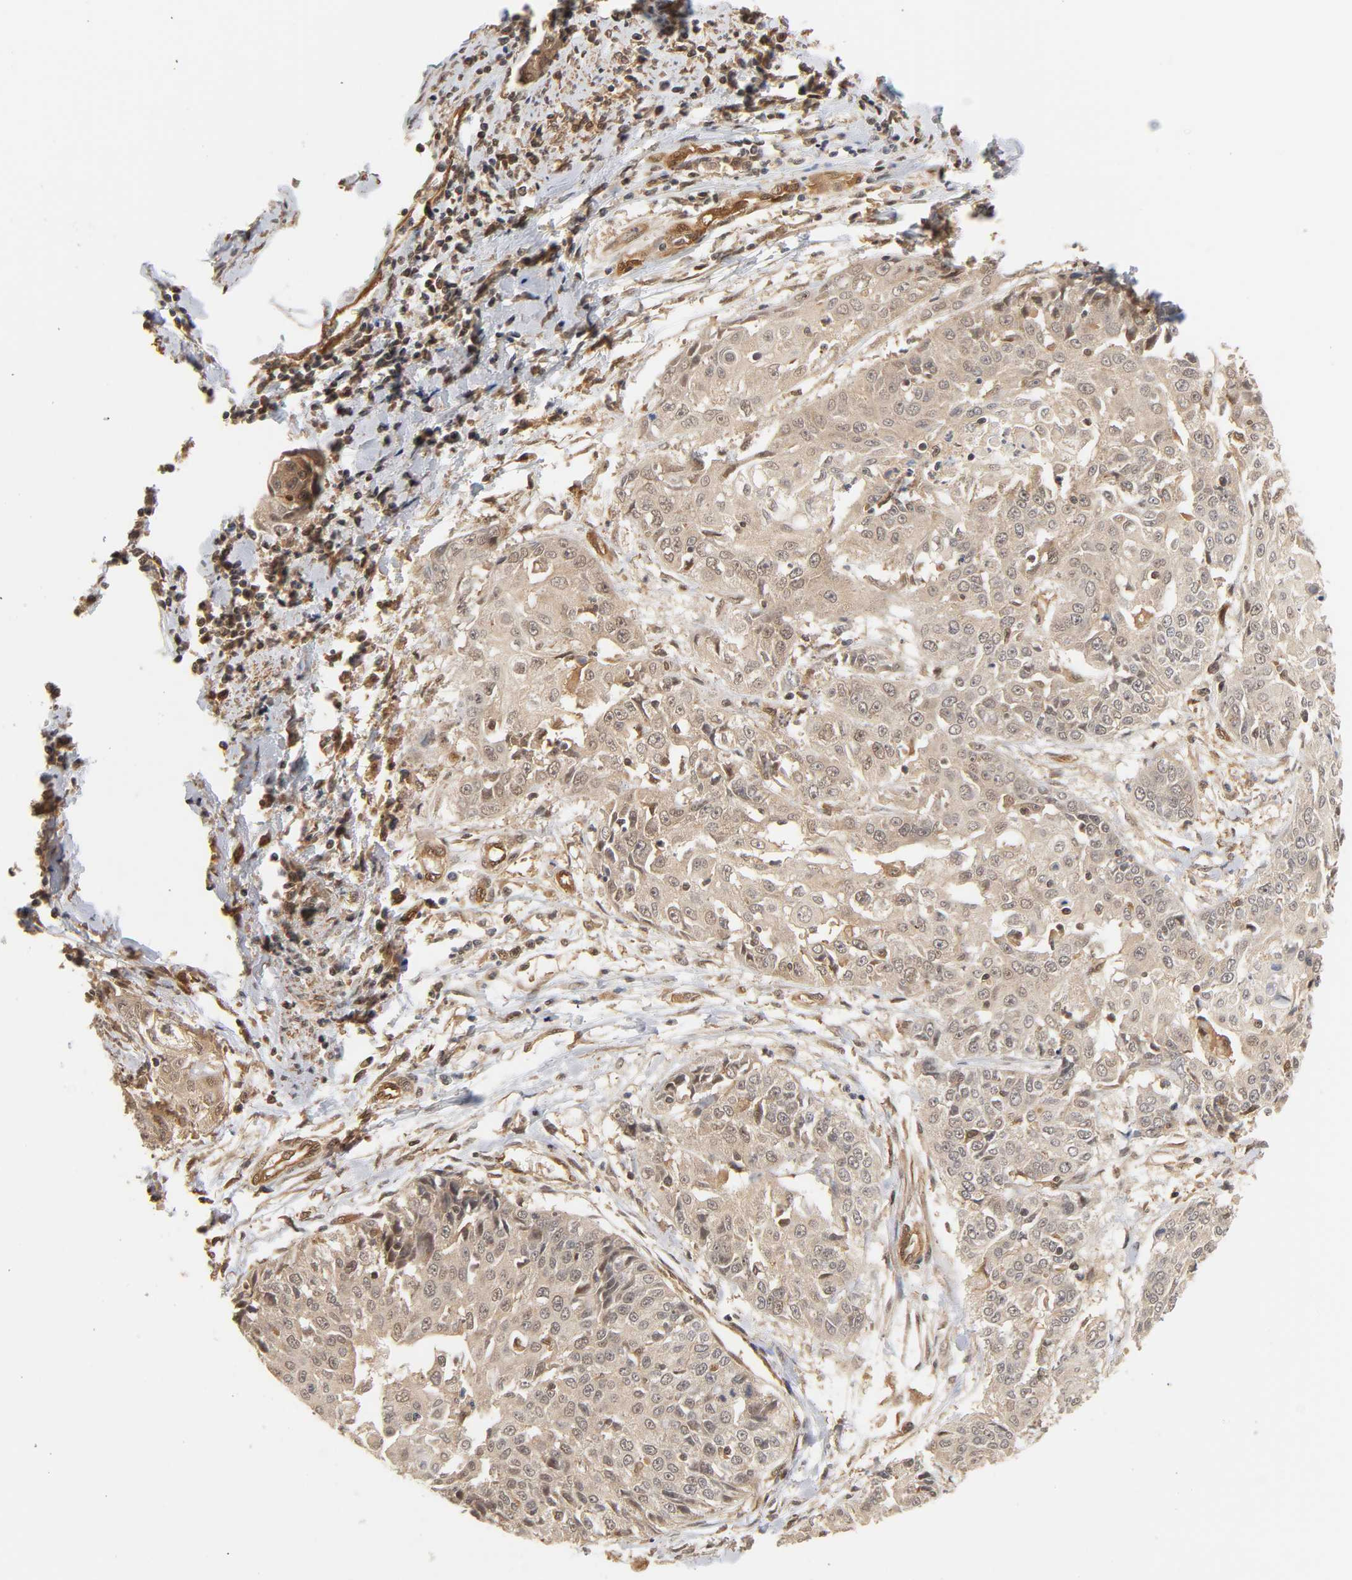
{"staining": {"intensity": "weak", "quantity": ">75%", "location": "cytoplasmic/membranous"}, "tissue": "cervical cancer", "cell_type": "Tumor cells", "image_type": "cancer", "snomed": [{"axis": "morphology", "description": "Squamous cell carcinoma, NOS"}, {"axis": "topography", "description": "Cervix"}], "caption": "Squamous cell carcinoma (cervical) was stained to show a protein in brown. There is low levels of weak cytoplasmic/membranous expression in approximately >75% of tumor cells.", "gene": "CDC37", "patient": {"sex": "female", "age": 64}}